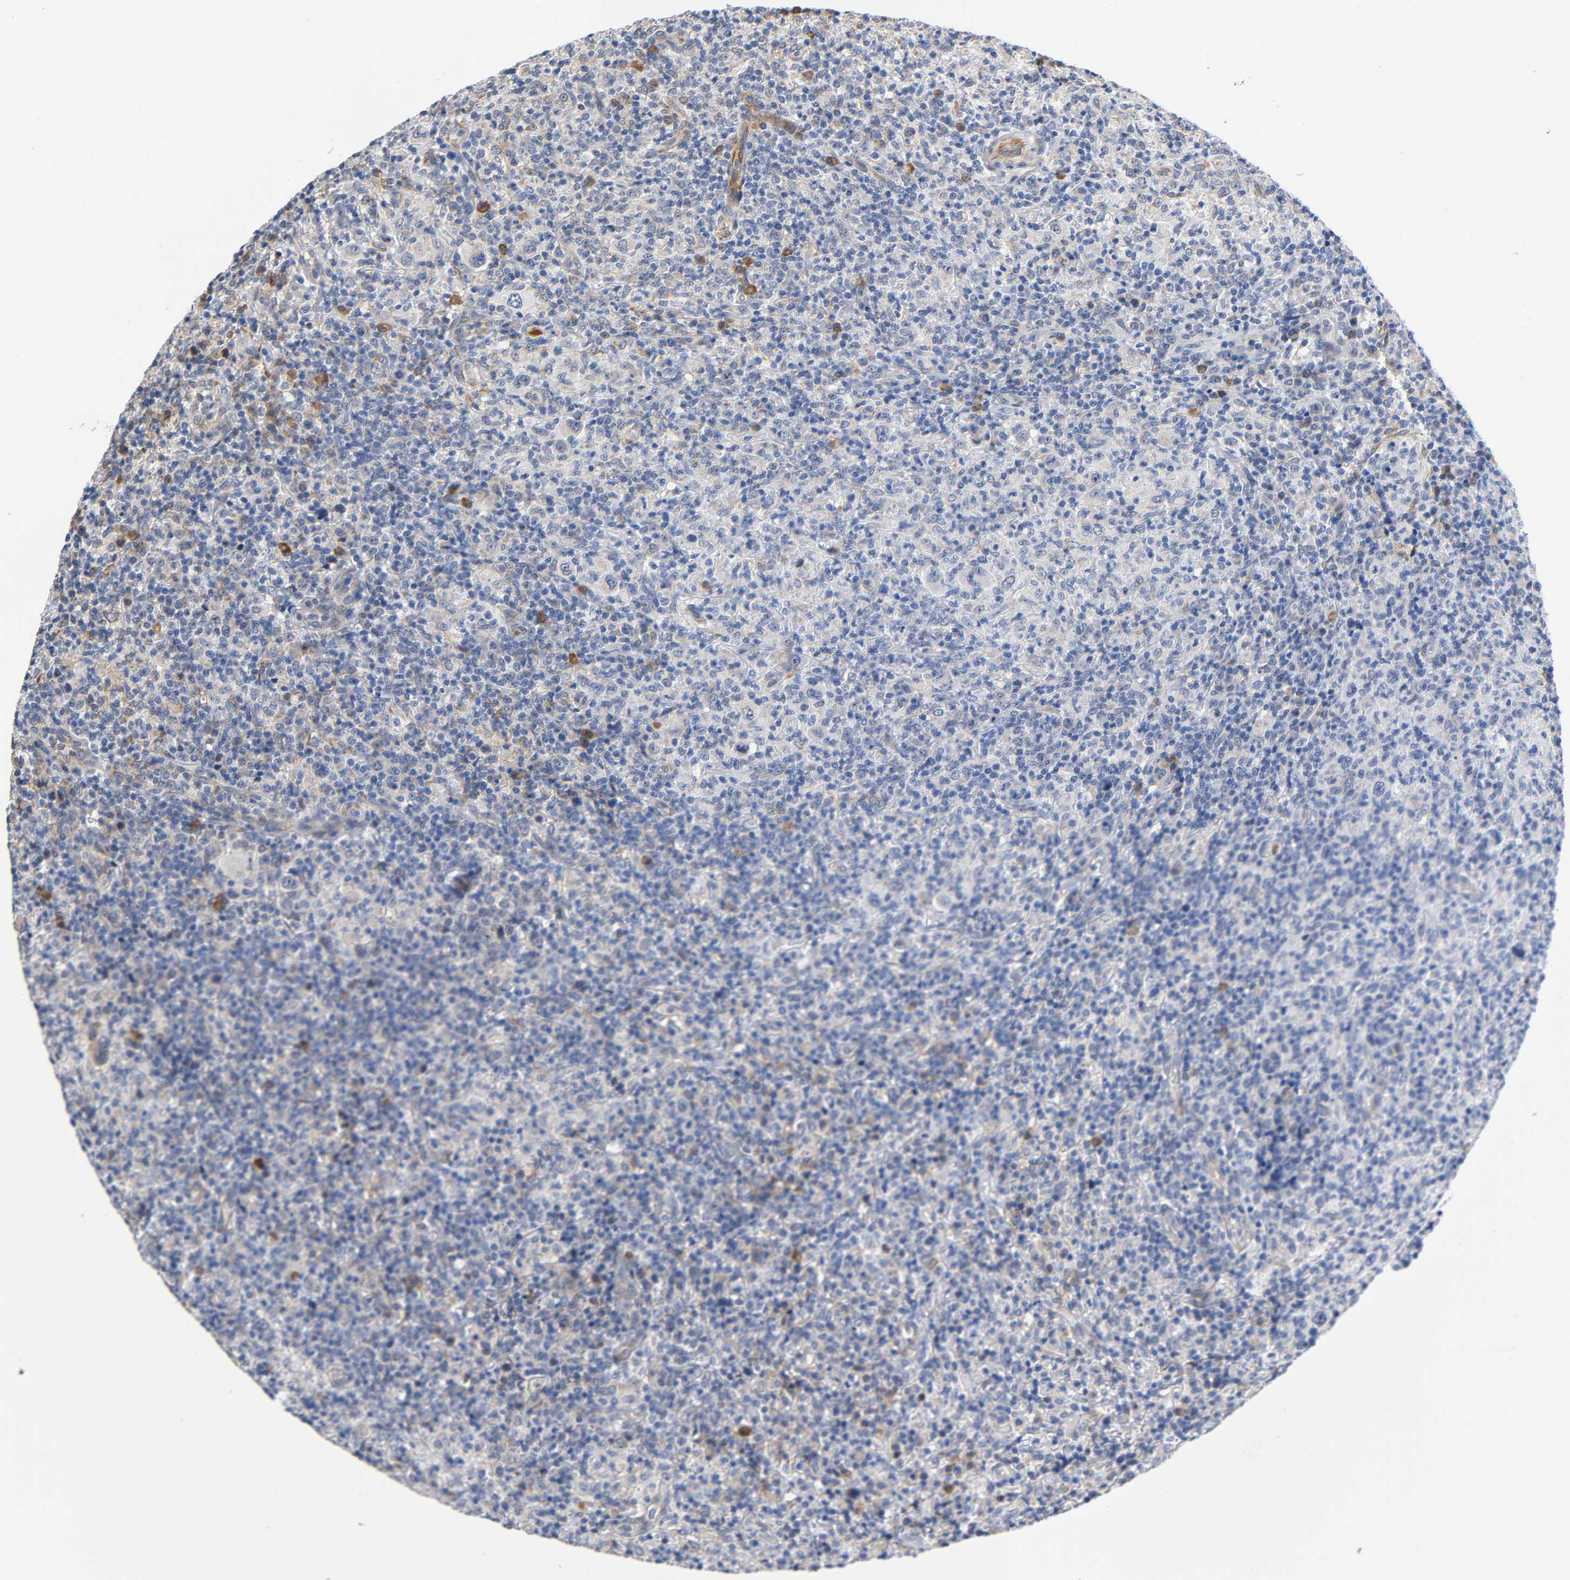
{"staining": {"intensity": "weak", "quantity": "25%-75%", "location": "cytoplasmic/membranous"}, "tissue": "lymphoma", "cell_type": "Tumor cells", "image_type": "cancer", "snomed": [{"axis": "morphology", "description": "Hodgkin's disease, NOS"}, {"axis": "topography", "description": "Lymph node"}], "caption": "Protein expression analysis of Hodgkin's disease displays weak cytoplasmic/membranous positivity in about 25%-75% of tumor cells.", "gene": "SOS2", "patient": {"sex": "male", "age": 65}}